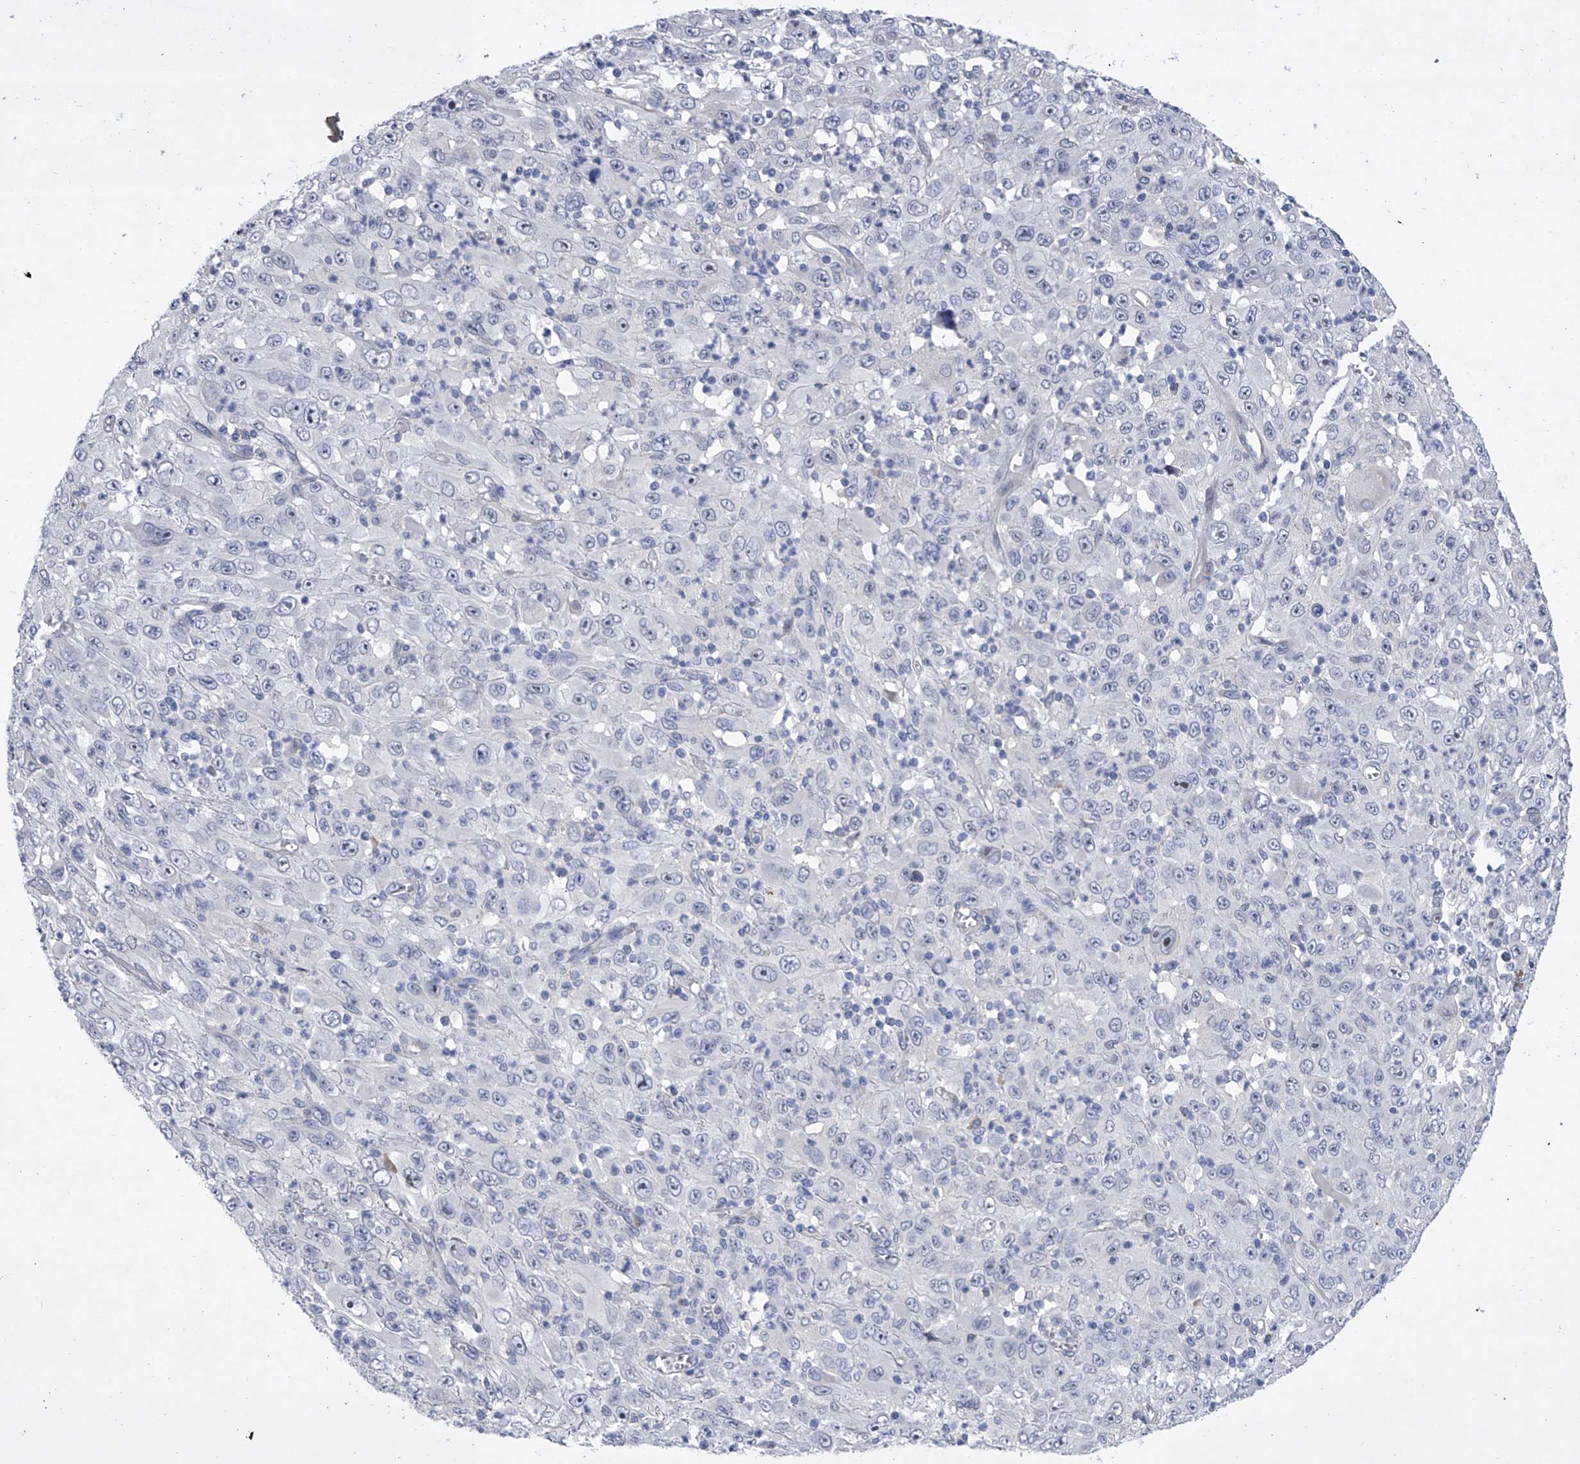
{"staining": {"intensity": "negative", "quantity": "none", "location": "none"}, "tissue": "melanoma", "cell_type": "Tumor cells", "image_type": "cancer", "snomed": [{"axis": "morphology", "description": "Malignant melanoma, Metastatic site"}, {"axis": "topography", "description": "Skin"}], "caption": "A high-resolution photomicrograph shows immunohistochemistry staining of melanoma, which demonstrates no significant staining in tumor cells.", "gene": "ALG14", "patient": {"sex": "female", "age": 56}}